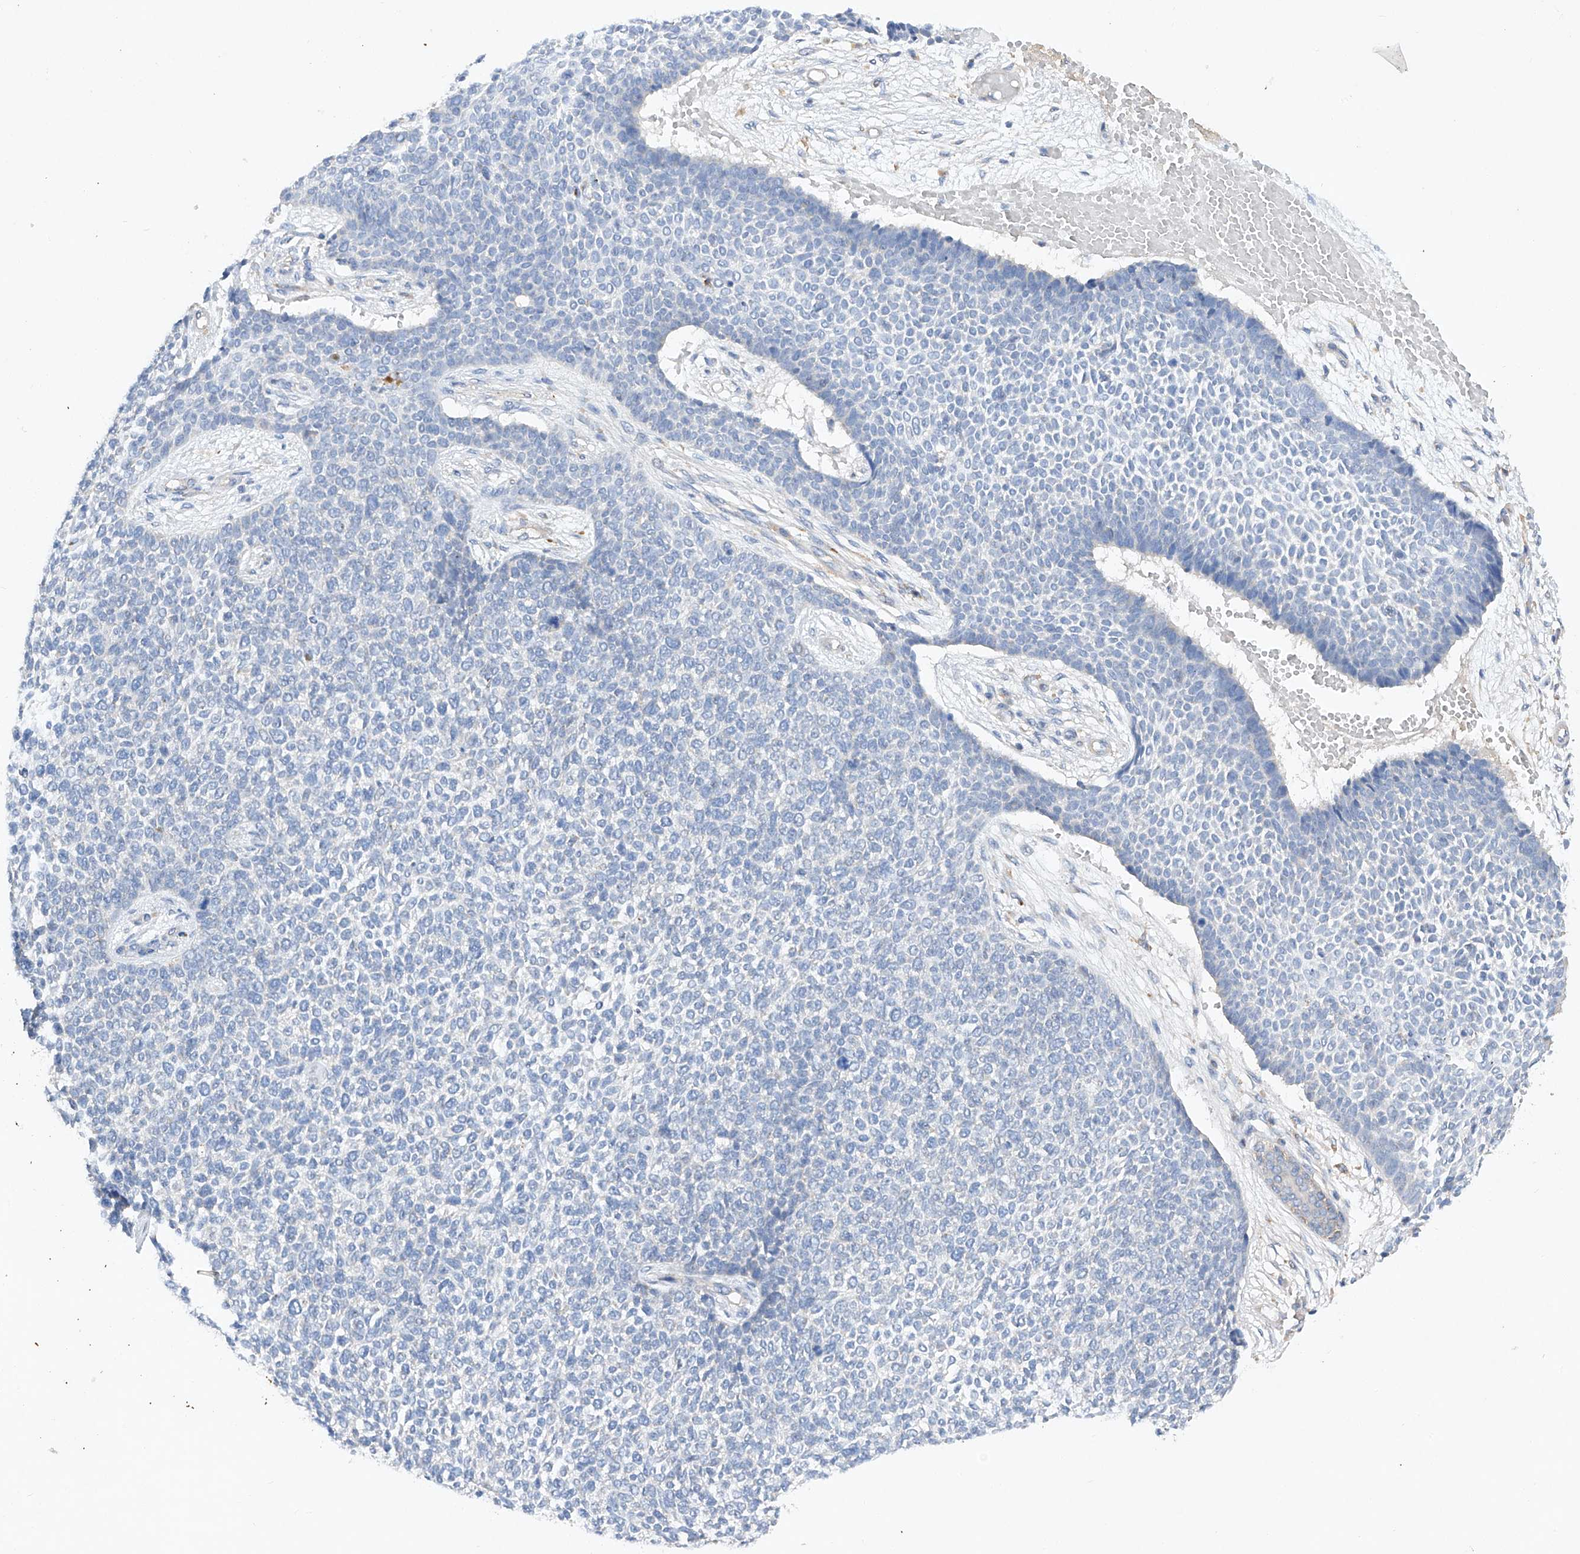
{"staining": {"intensity": "negative", "quantity": "none", "location": "none"}, "tissue": "skin cancer", "cell_type": "Tumor cells", "image_type": "cancer", "snomed": [{"axis": "morphology", "description": "Basal cell carcinoma"}, {"axis": "topography", "description": "Skin"}], "caption": "This image is of skin basal cell carcinoma stained with immunohistochemistry (IHC) to label a protein in brown with the nuclei are counter-stained blue. There is no staining in tumor cells. (Brightfield microscopy of DAB (3,3'-diaminobenzidine) immunohistochemistry (IHC) at high magnification).", "gene": "AMD1", "patient": {"sex": "female", "age": 84}}